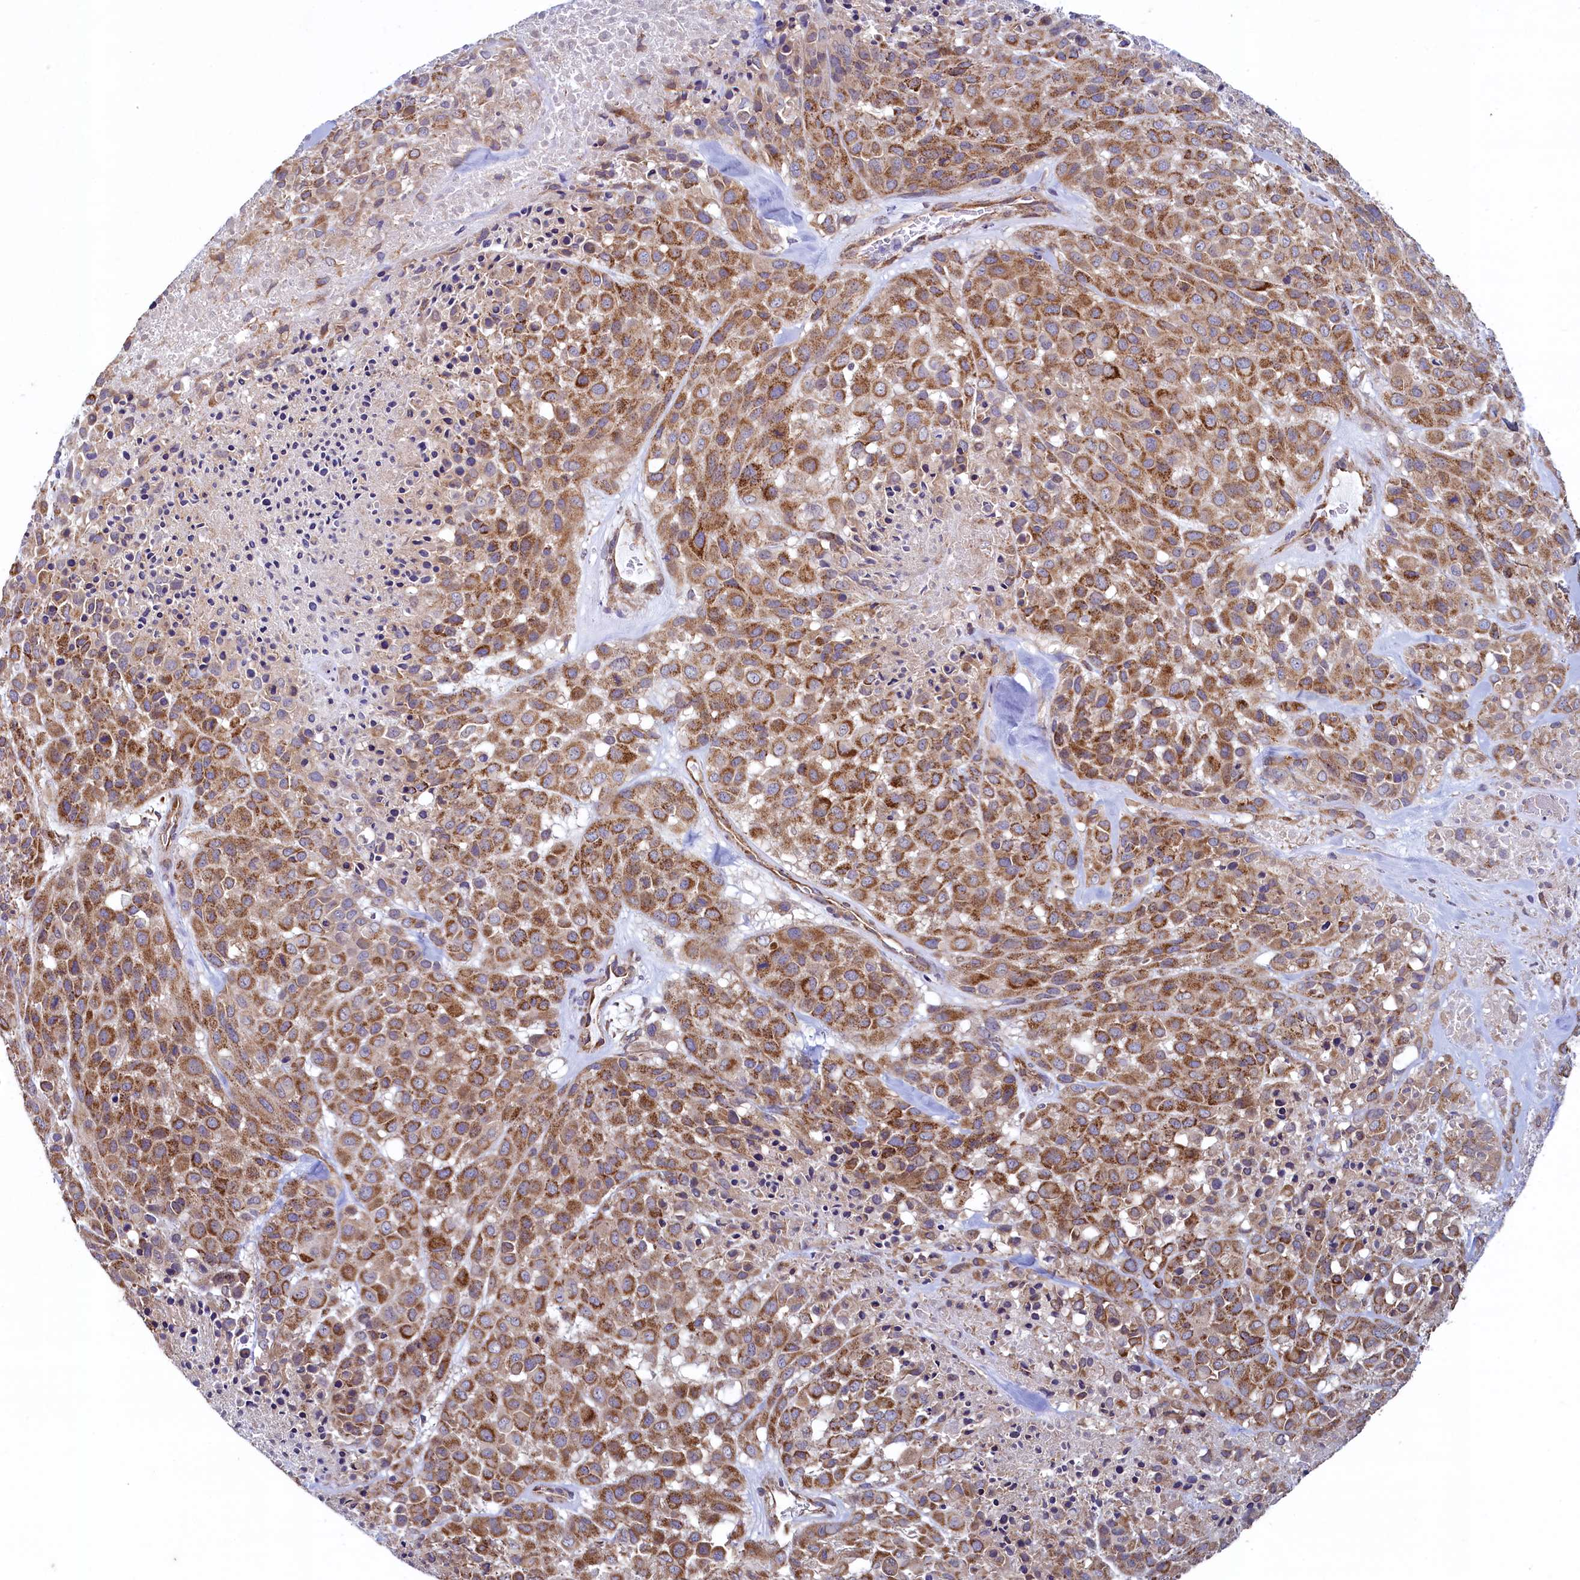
{"staining": {"intensity": "moderate", "quantity": ">75%", "location": "cytoplasmic/membranous"}, "tissue": "melanoma", "cell_type": "Tumor cells", "image_type": "cancer", "snomed": [{"axis": "morphology", "description": "Malignant melanoma, Metastatic site"}, {"axis": "topography", "description": "Skin"}], "caption": "Immunohistochemical staining of melanoma exhibits medium levels of moderate cytoplasmic/membranous protein positivity in about >75% of tumor cells. The staining was performed using DAB to visualize the protein expression in brown, while the nuclei were stained in blue with hematoxylin (Magnification: 20x).", "gene": "SPATA2L", "patient": {"sex": "female", "age": 81}}